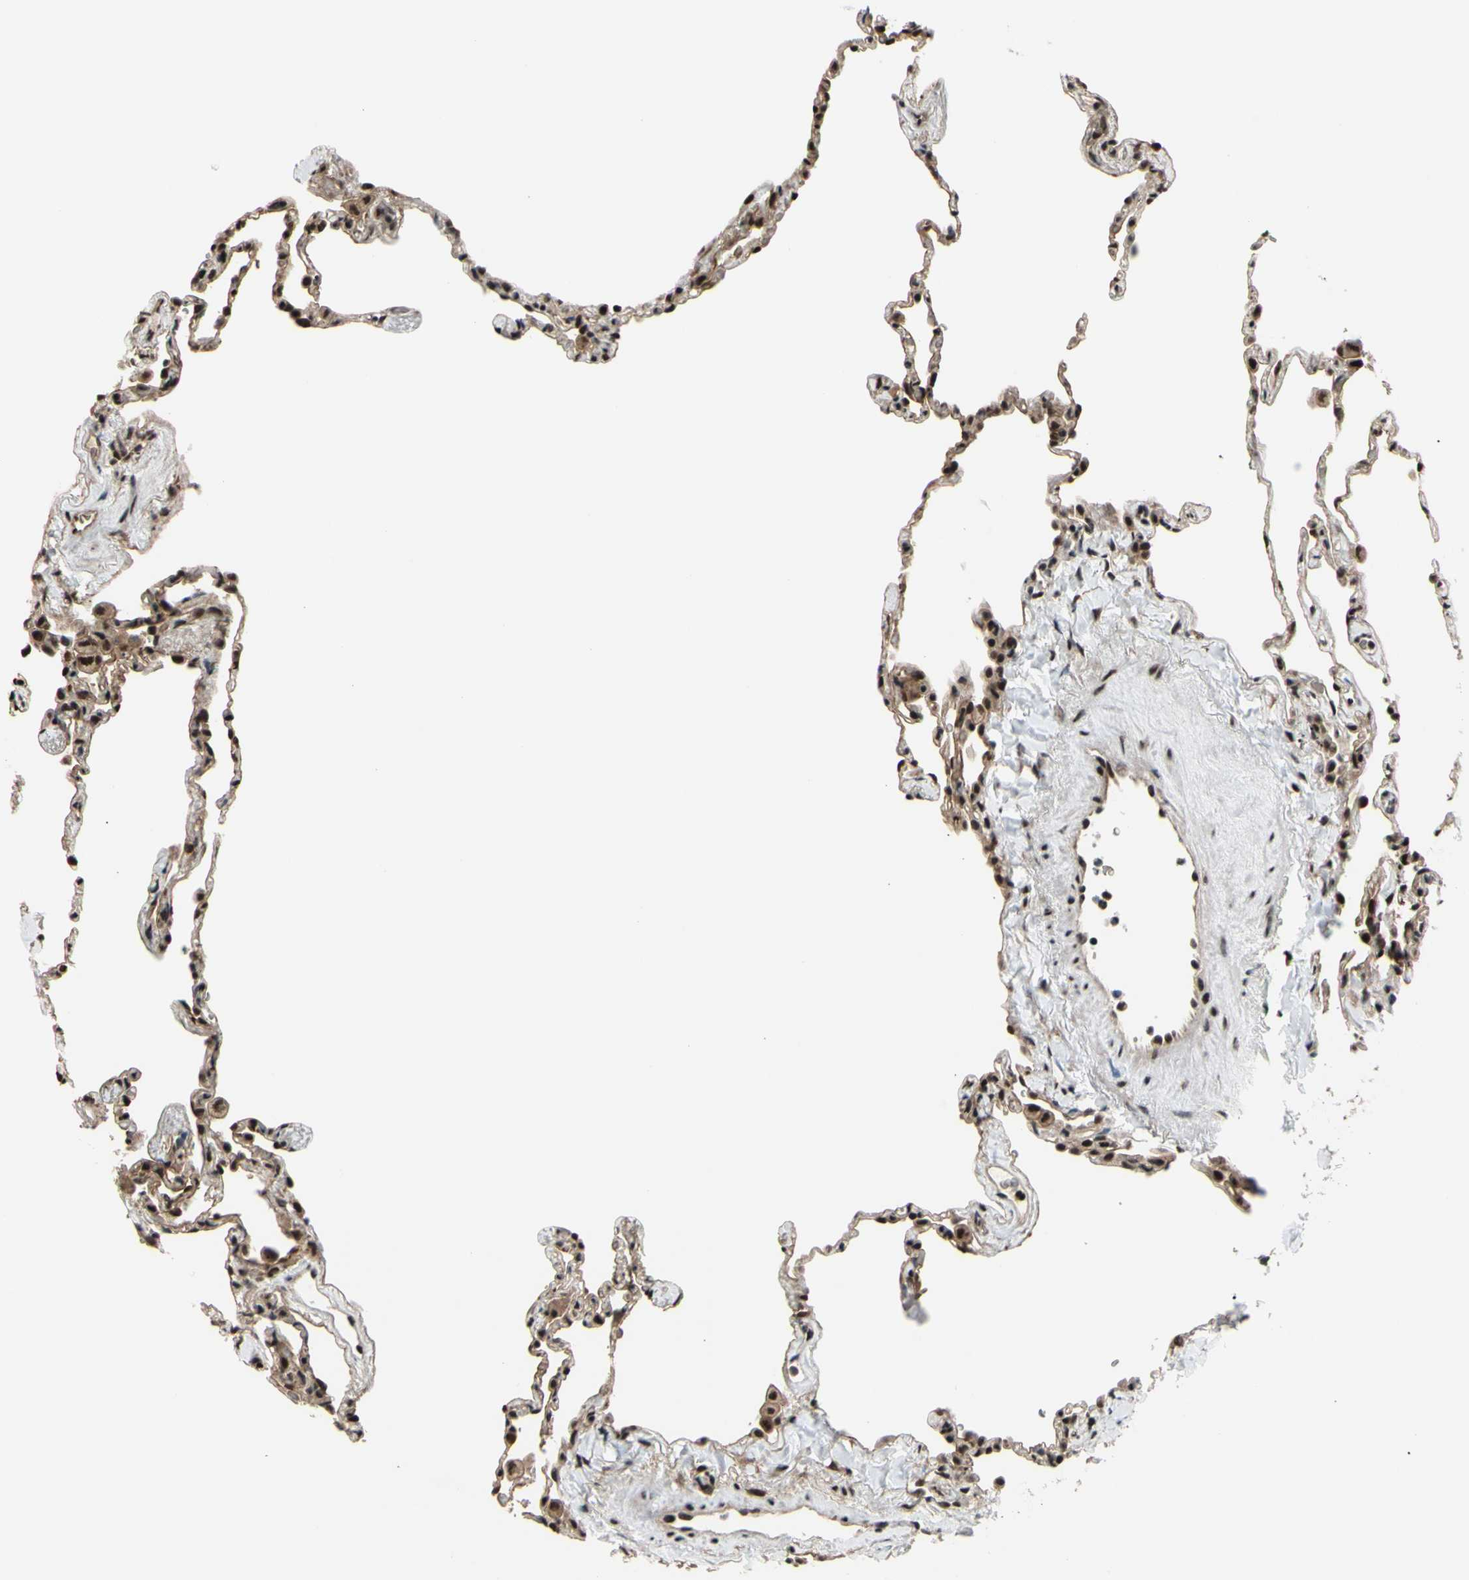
{"staining": {"intensity": "strong", "quantity": "25%-75%", "location": "cytoplasmic/membranous,nuclear"}, "tissue": "lung", "cell_type": "Alveolar cells", "image_type": "normal", "snomed": [{"axis": "morphology", "description": "Normal tissue, NOS"}, {"axis": "topography", "description": "Lung"}], "caption": "The immunohistochemical stain highlights strong cytoplasmic/membranous,nuclear positivity in alveolar cells of unremarkable lung. (DAB = brown stain, brightfield microscopy at high magnification).", "gene": "THAP12", "patient": {"sex": "male", "age": 59}}